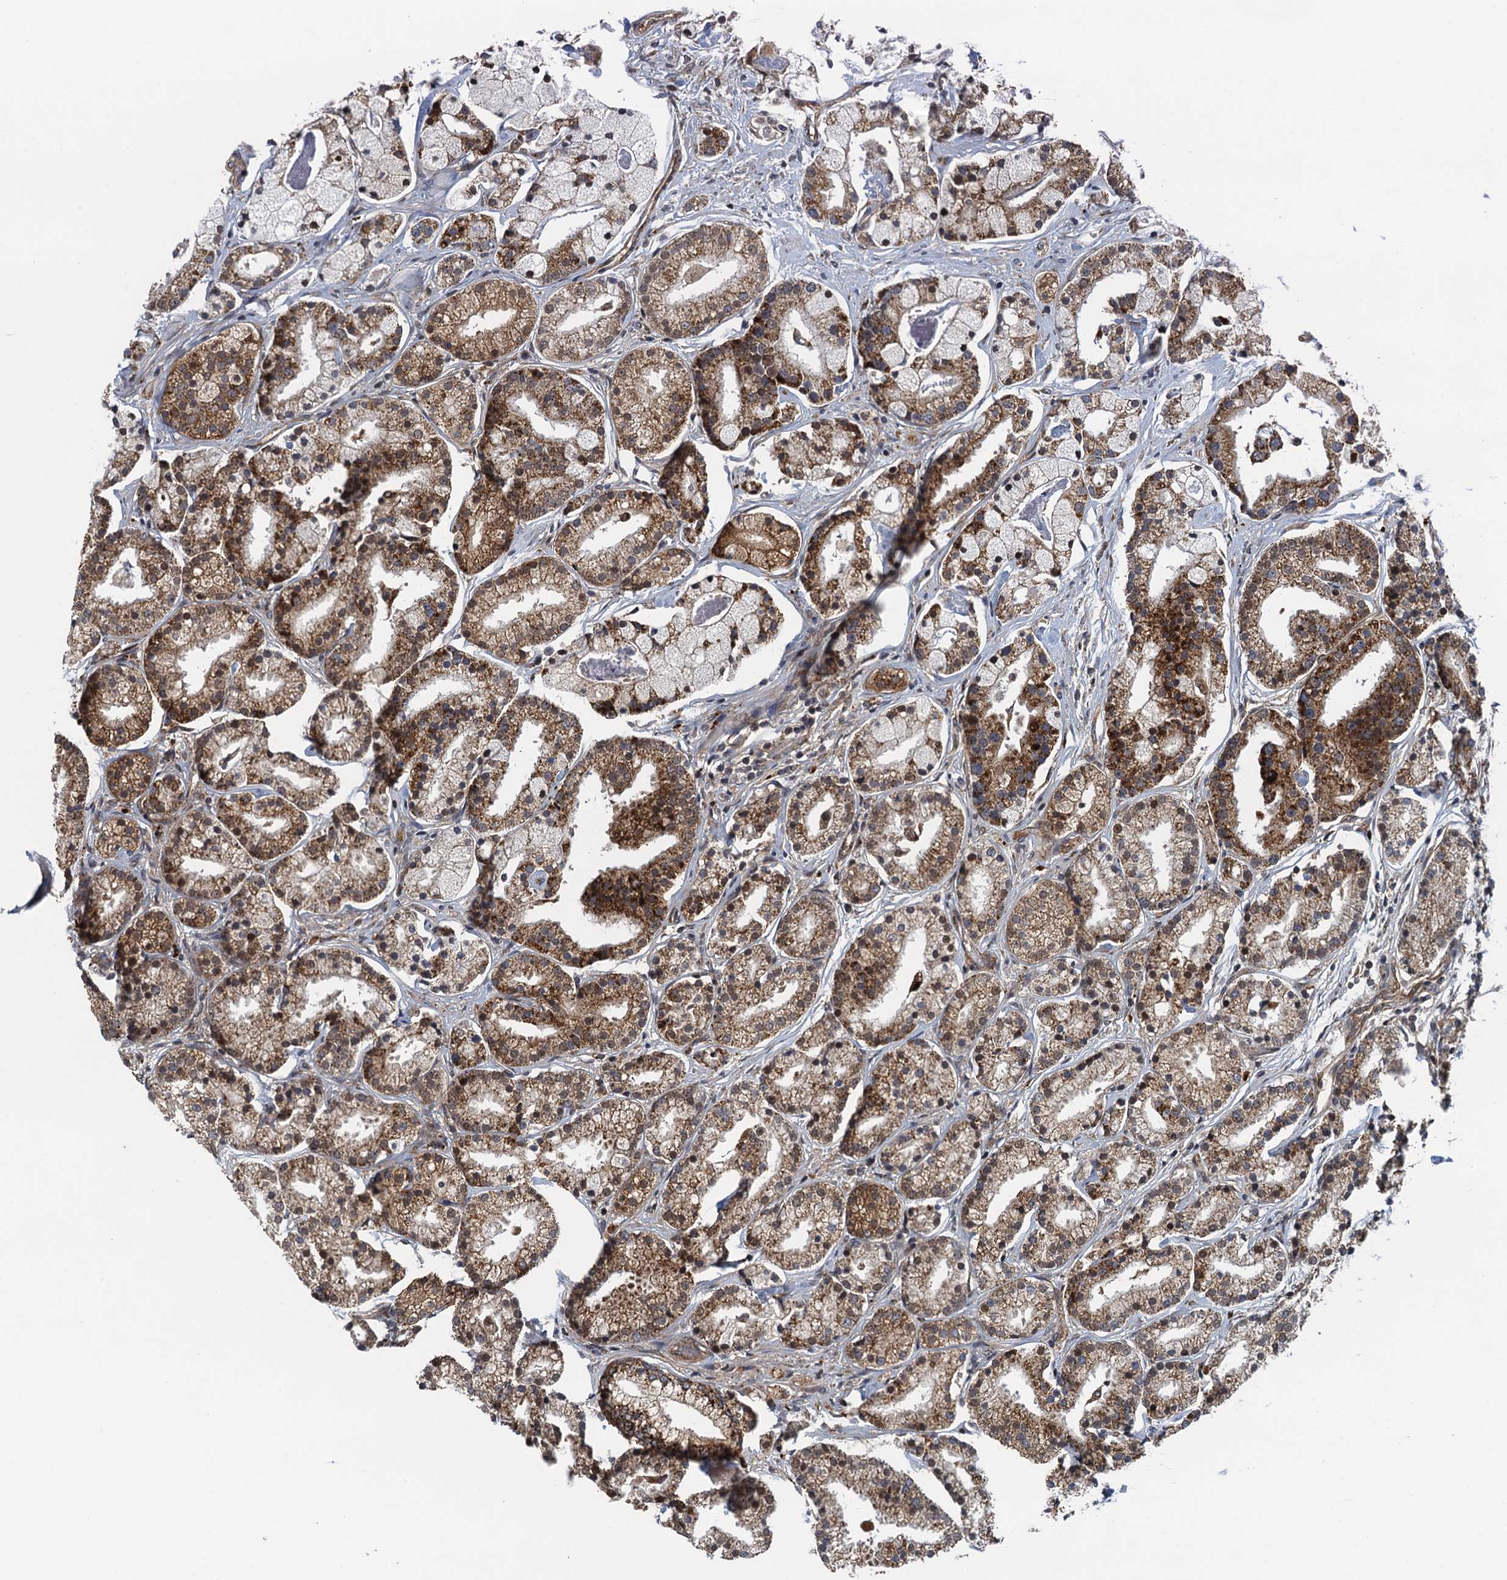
{"staining": {"intensity": "moderate", "quantity": ">75%", "location": "cytoplasmic/membranous,nuclear"}, "tissue": "prostate cancer", "cell_type": "Tumor cells", "image_type": "cancer", "snomed": [{"axis": "morphology", "description": "Adenocarcinoma, High grade"}, {"axis": "topography", "description": "Prostate"}], "caption": "Protein analysis of prostate cancer tissue demonstrates moderate cytoplasmic/membranous and nuclear positivity in about >75% of tumor cells. Immunohistochemistry (ihc) stains the protein of interest in brown and the nuclei are stained blue.", "gene": "NLRP10", "patient": {"sex": "male", "age": 69}}